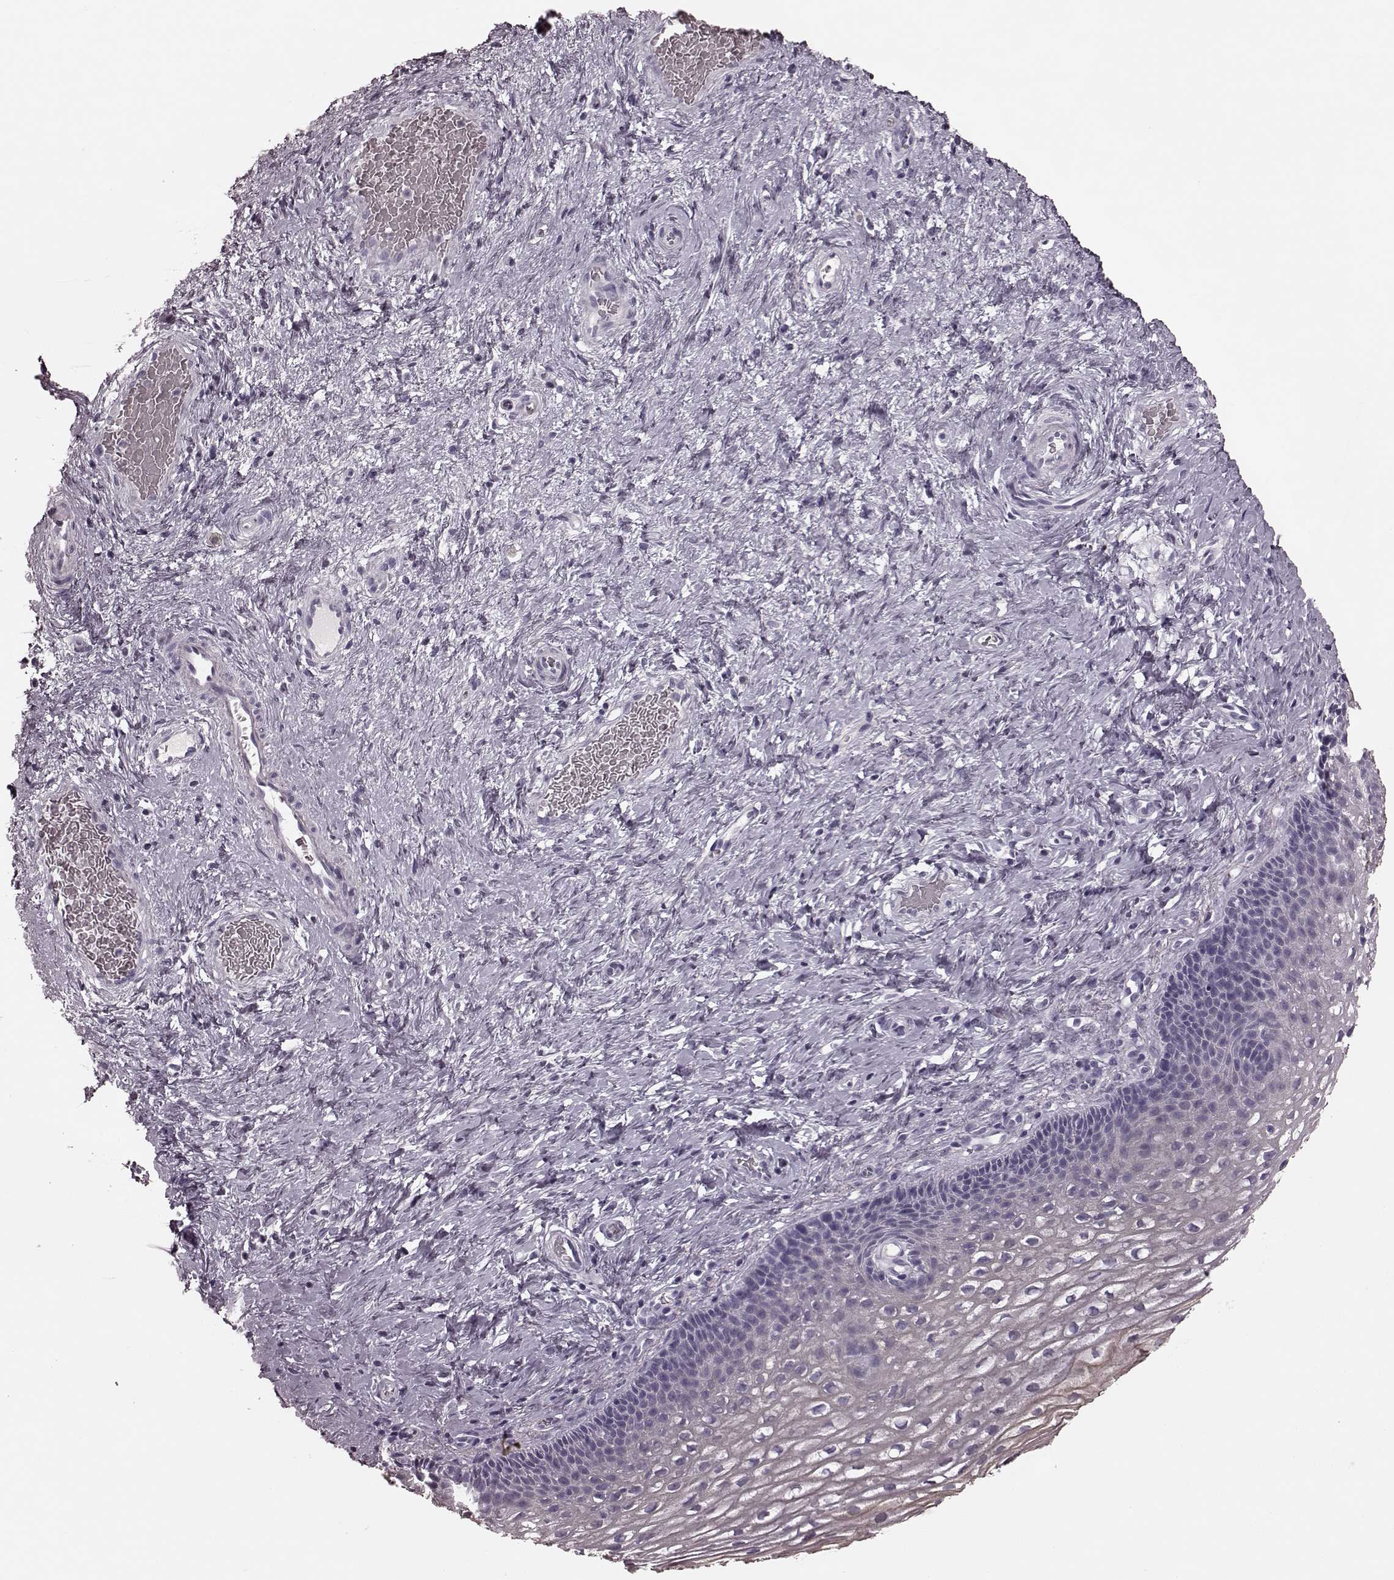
{"staining": {"intensity": "negative", "quantity": "none", "location": "none"}, "tissue": "cervix", "cell_type": "Glandular cells", "image_type": "normal", "snomed": [{"axis": "morphology", "description": "Normal tissue, NOS"}, {"axis": "topography", "description": "Cervix"}], "caption": "Immunohistochemistry micrograph of unremarkable cervix: human cervix stained with DAB (3,3'-diaminobenzidine) reveals no significant protein staining in glandular cells.", "gene": "TRPM1", "patient": {"sex": "female", "age": 34}}